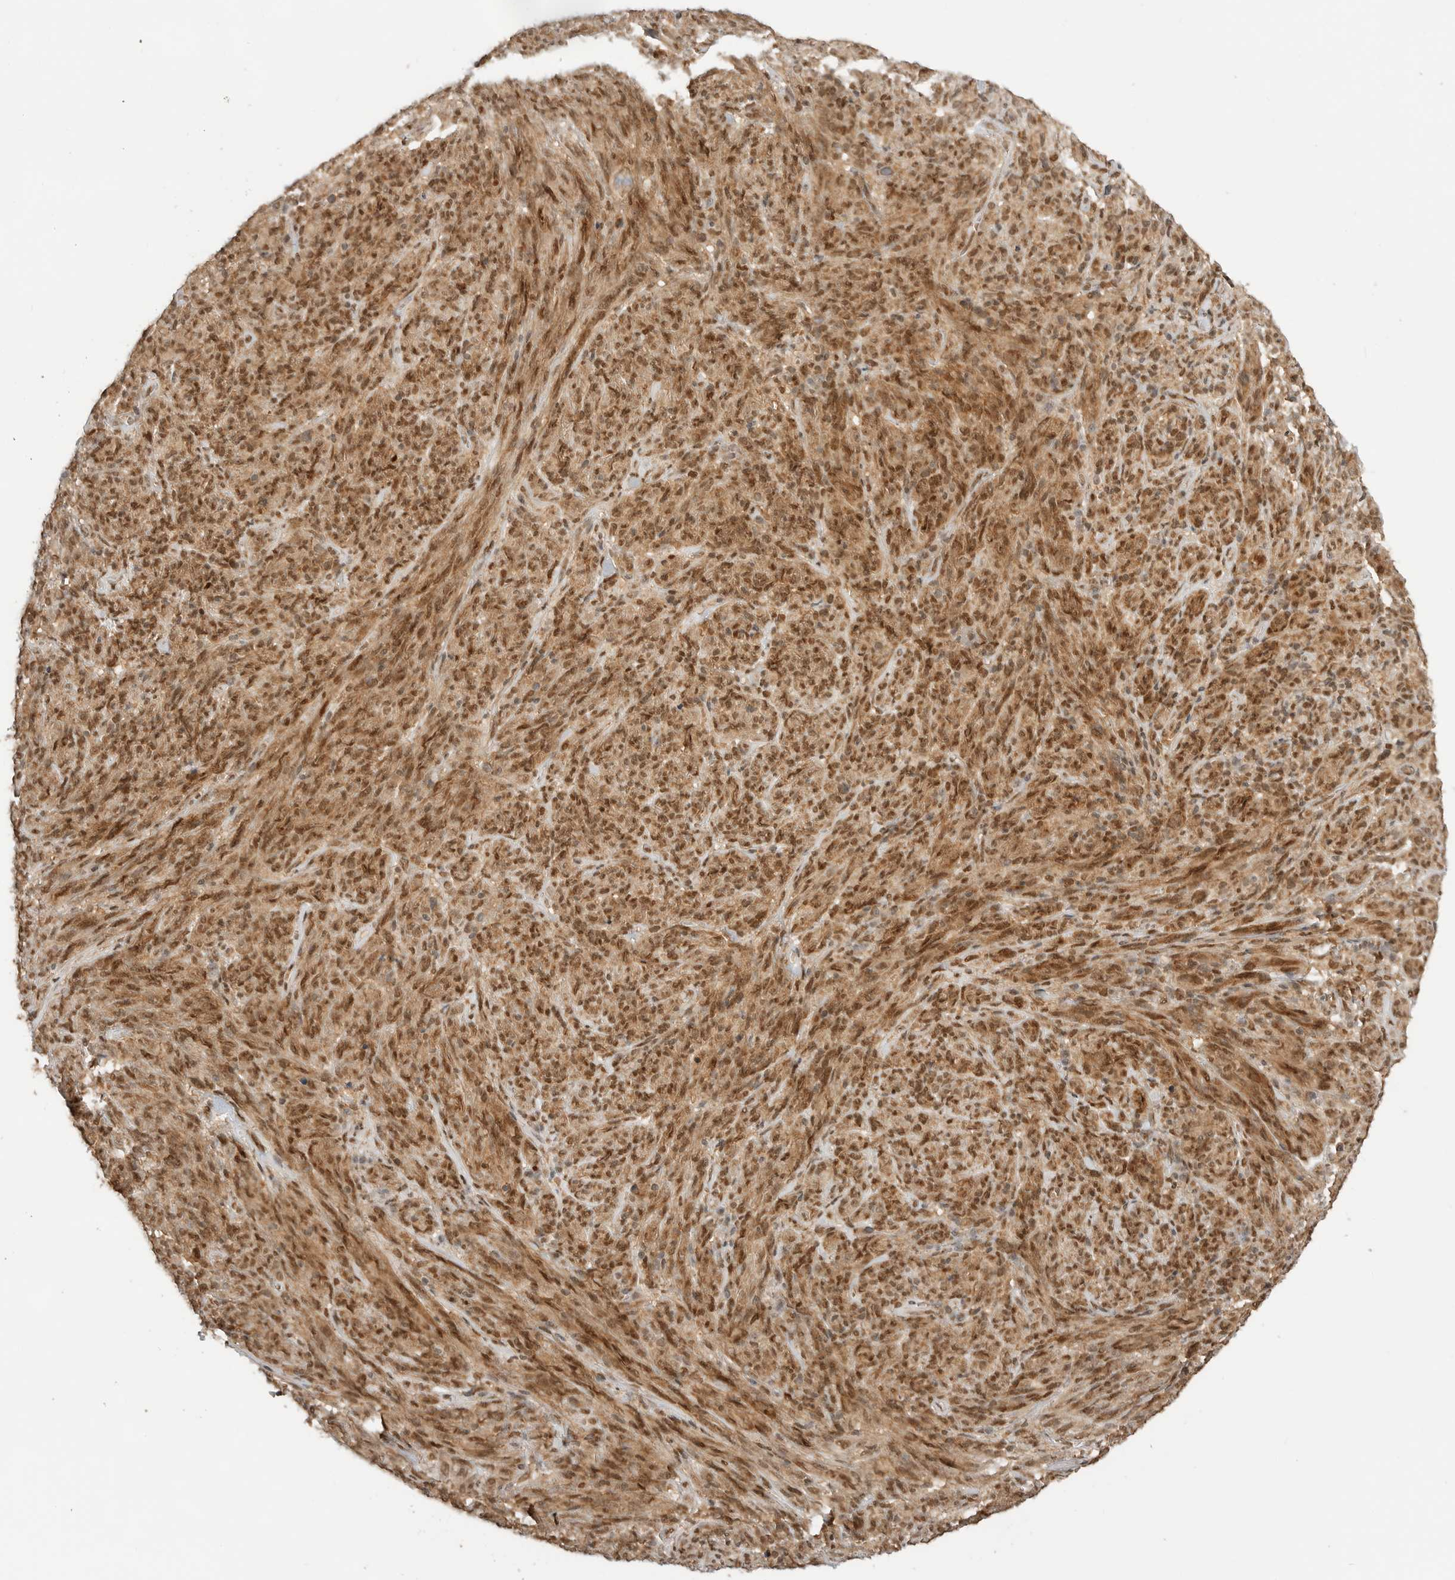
{"staining": {"intensity": "moderate", "quantity": ">75%", "location": "cytoplasmic/membranous,nuclear"}, "tissue": "melanoma", "cell_type": "Tumor cells", "image_type": "cancer", "snomed": [{"axis": "morphology", "description": "Malignant melanoma, NOS"}, {"axis": "topography", "description": "Skin of head"}], "caption": "Protein positivity by immunohistochemistry (IHC) shows moderate cytoplasmic/membranous and nuclear expression in approximately >75% of tumor cells in melanoma.", "gene": "ALKAL1", "patient": {"sex": "male", "age": 96}}